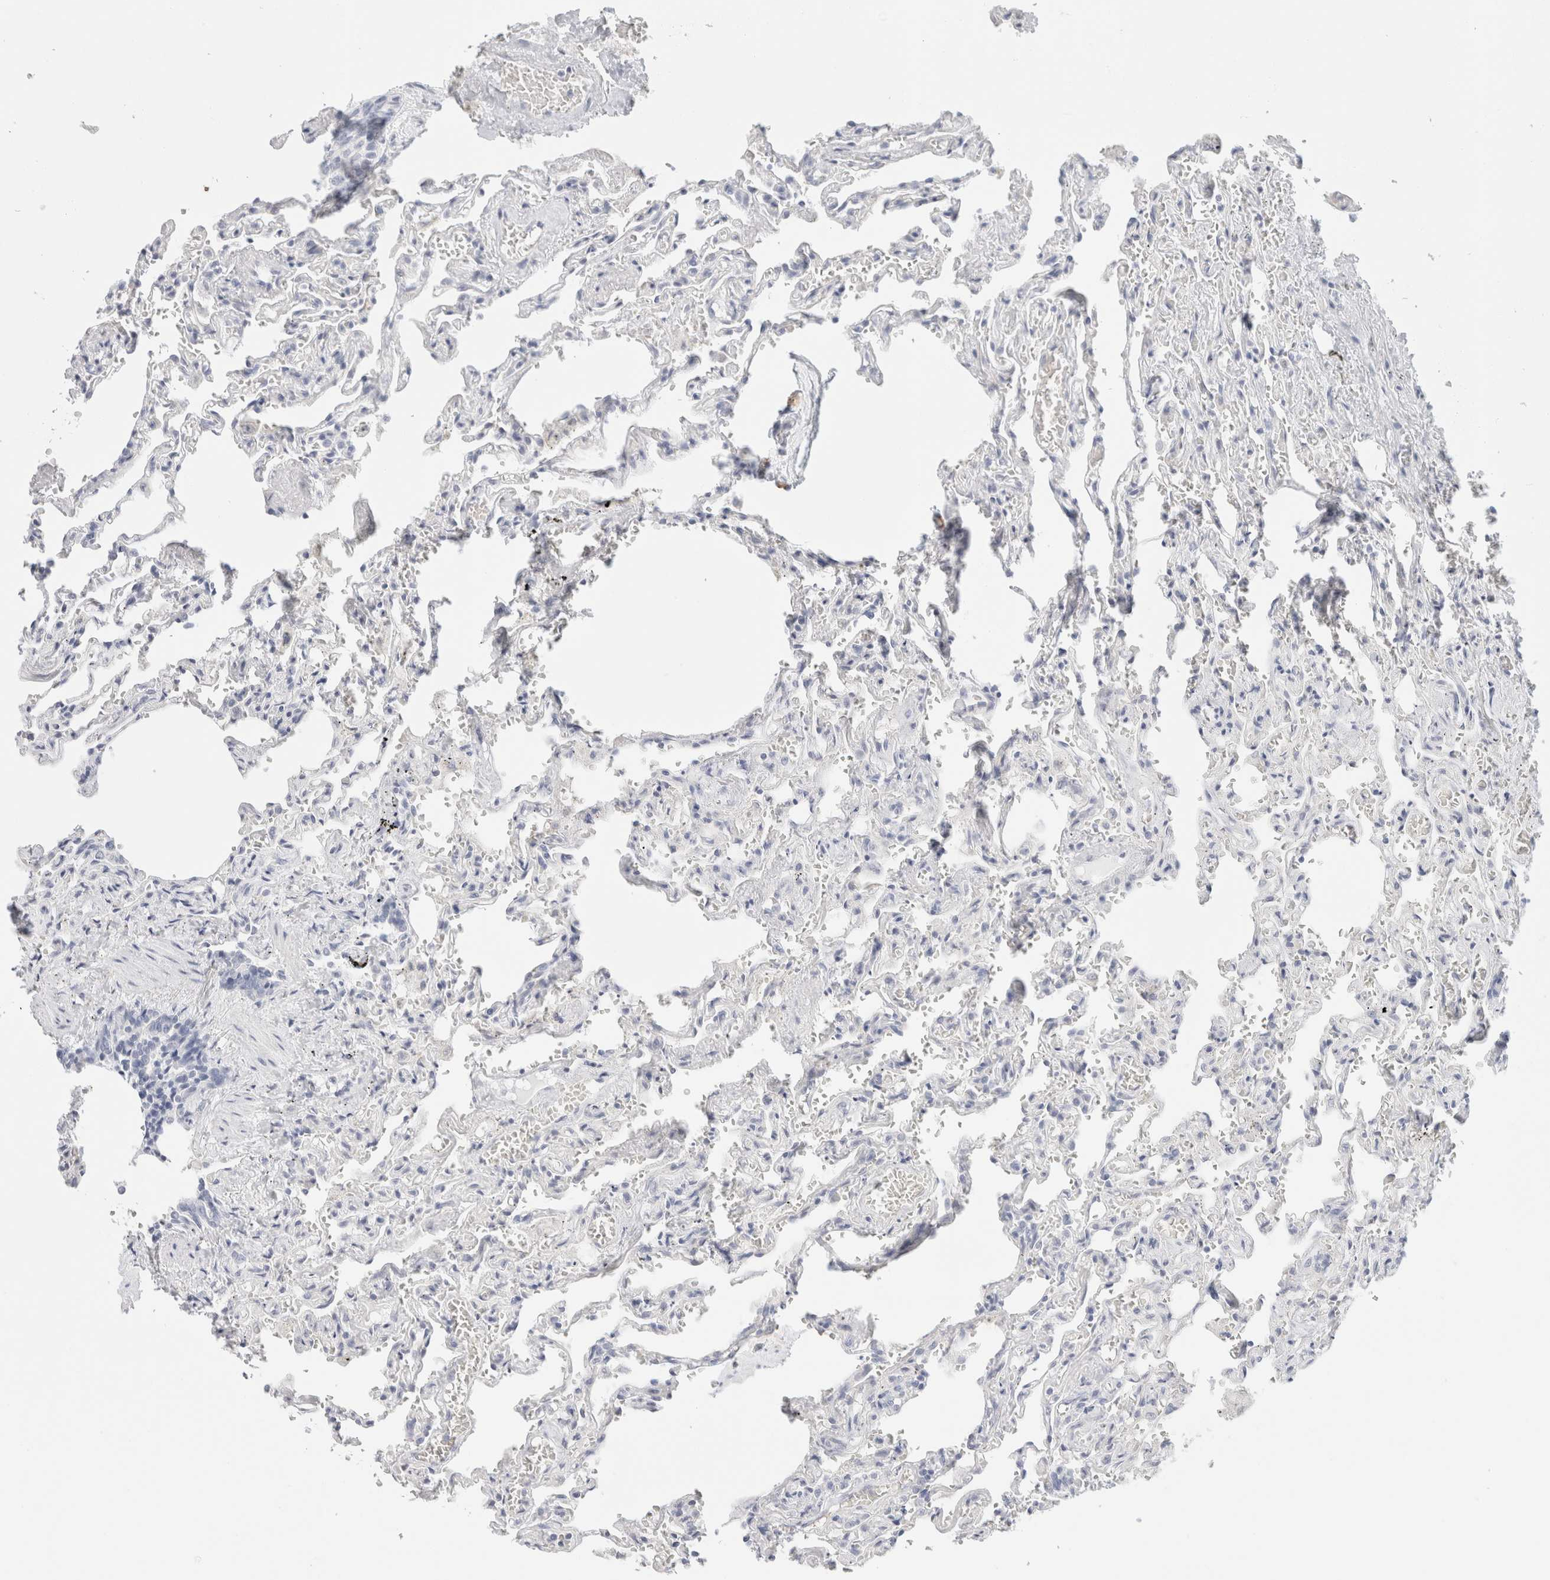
{"staining": {"intensity": "negative", "quantity": "none", "location": "none"}, "tissue": "lung", "cell_type": "Alveolar cells", "image_type": "normal", "snomed": [{"axis": "morphology", "description": "Normal tissue, NOS"}, {"axis": "topography", "description": "Lung"}], "caption": "DAB (3,3'-diaminobenzidine) immunohistochemical staining of benign lung reveals no significant expression in alveolar cells.", "gene": "RTN4", "patient": {"sex": "male", "age": 21}}